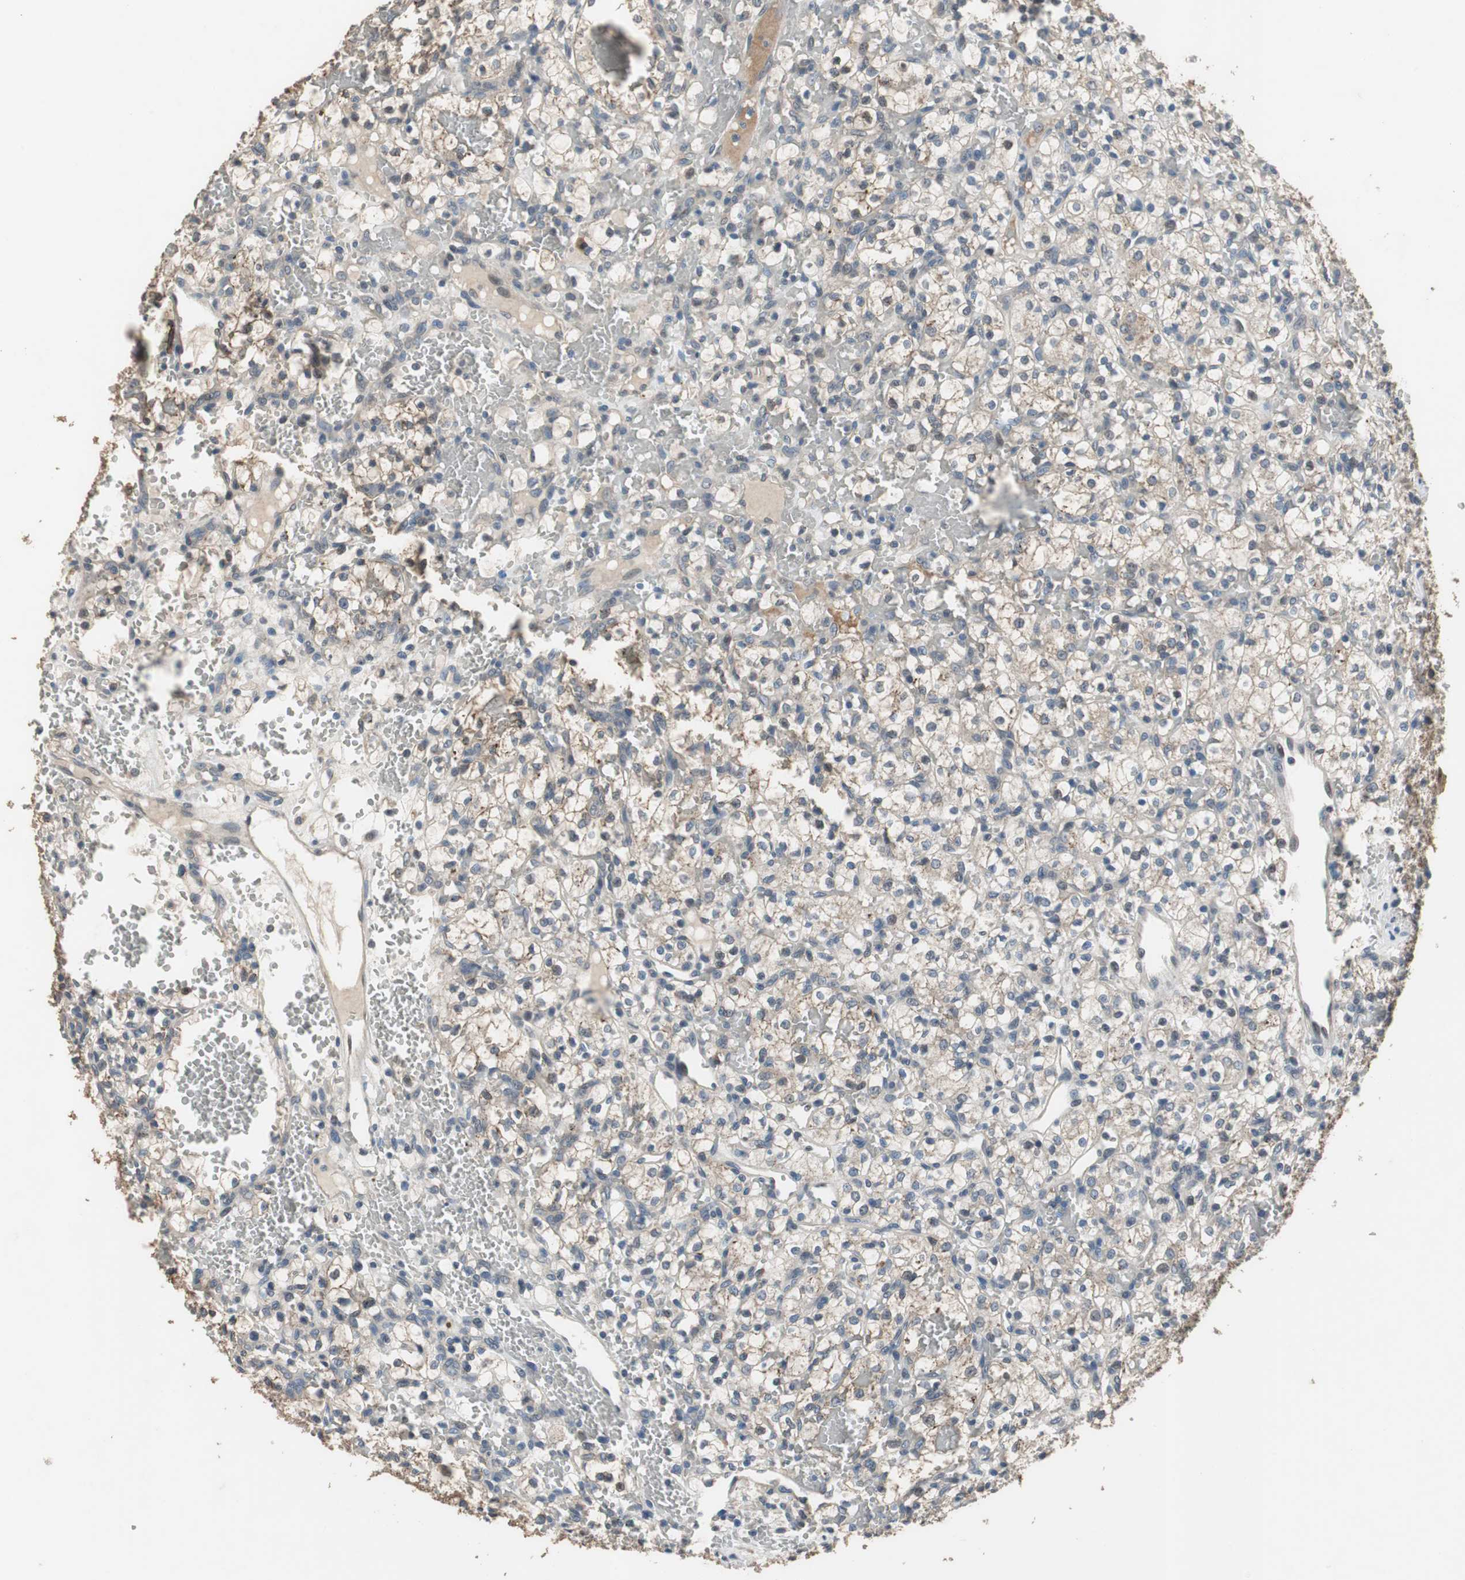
{"staining": {"intensity": "negative", "quantity": "none", "location": "none"}, "tissue": "renal cancer", "cell_type": "Tumor cells", "image_type": "cancer", "snomed": [{"axis": "morphology", "description": "Adenocarcinoma, NOS"}, {"axis": "topography", "description": "Kidney"}], "caption": "IHC of human renal adenocarcinoma exhibits no staining in tumor cells.", "gene": "PI4KB", "patient": {"sex": "female", "age": 60}}